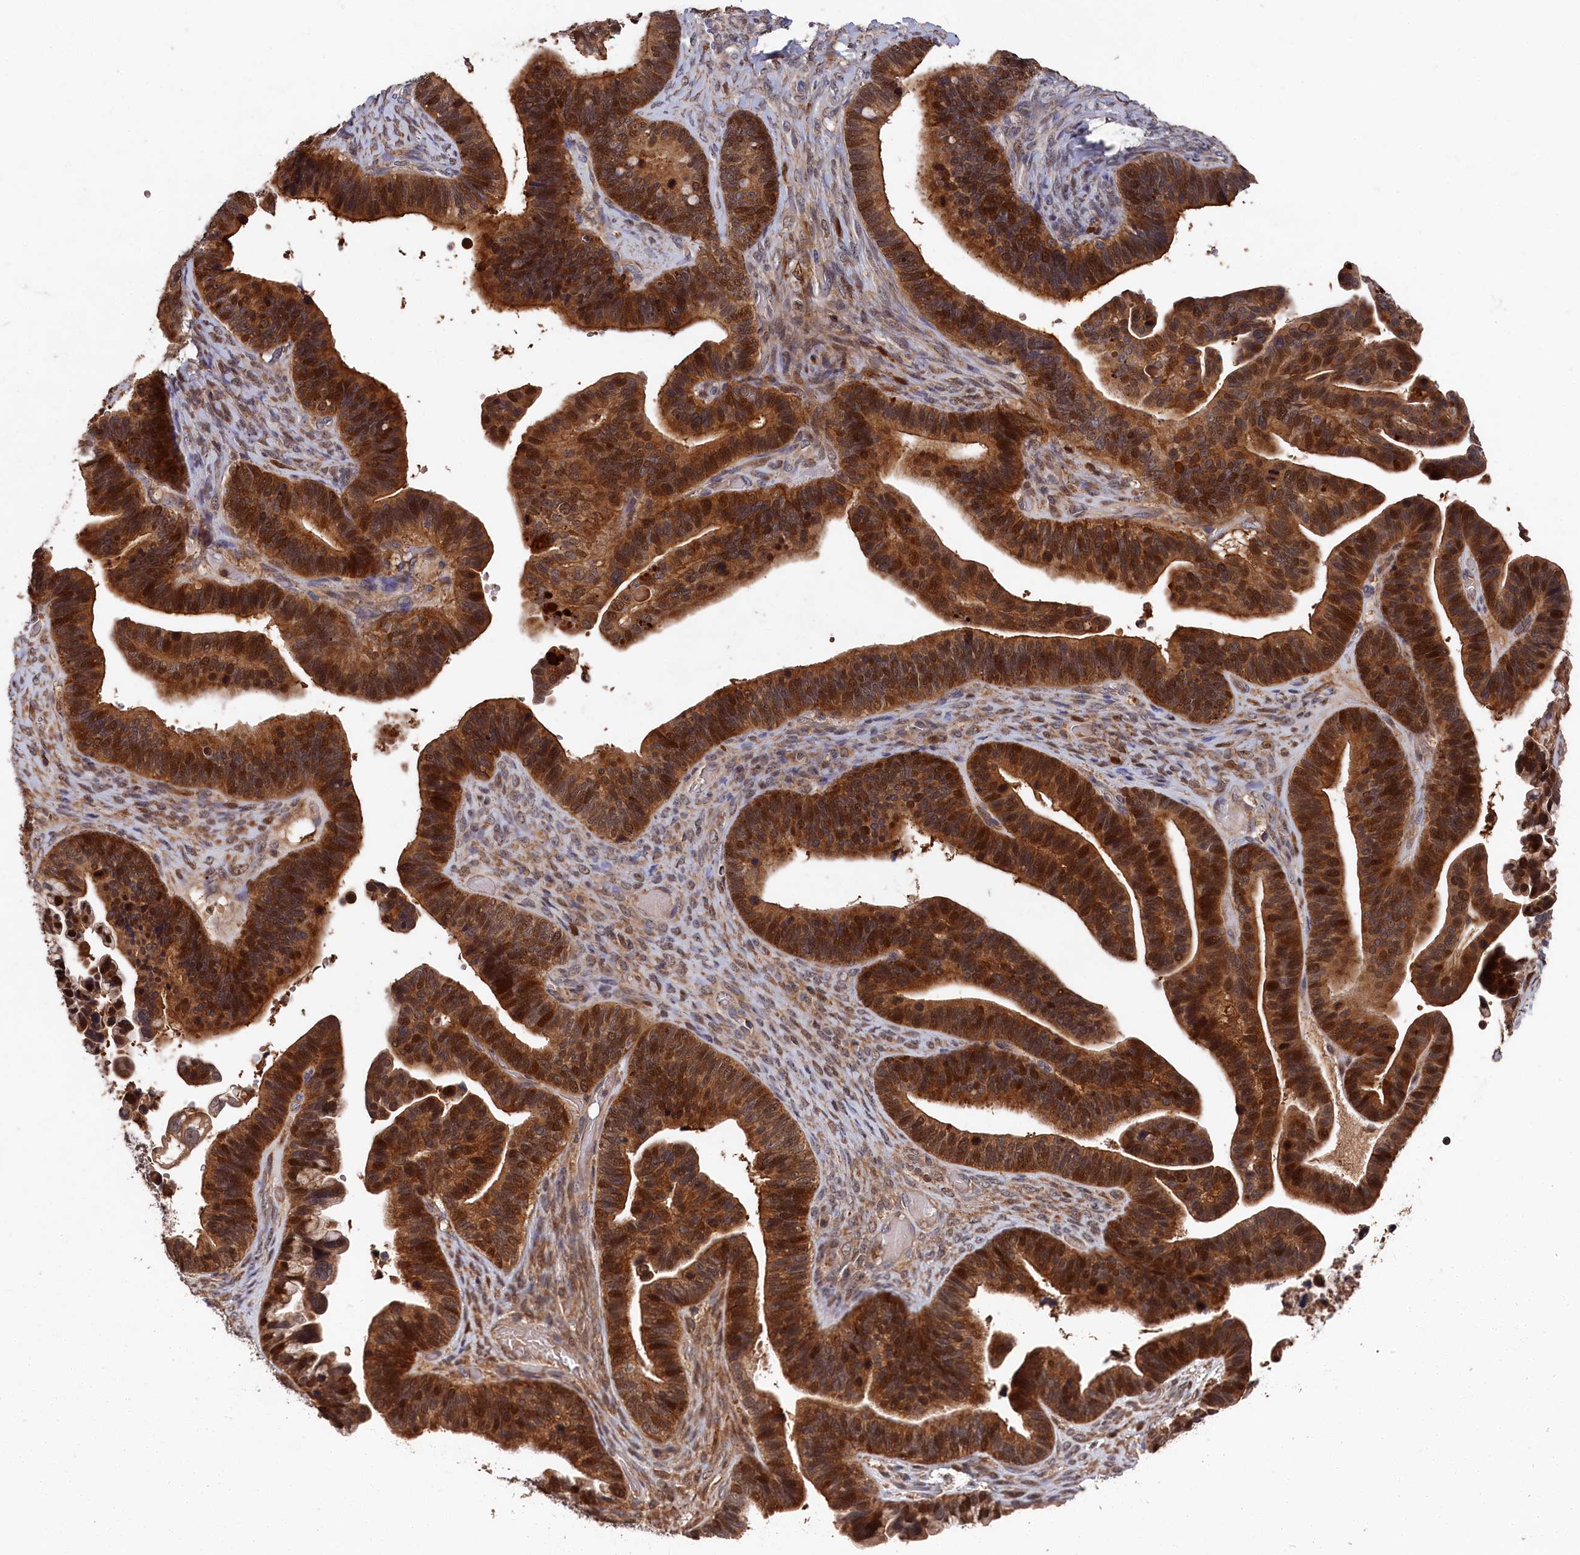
{"staining": {"intensity": "strong", "quantity": ">75%", "location": "cytoplasmic/membranous,nuclear"}, "tissue": "ovarian cancer", "cell_type": "Tumor cells", "image_type": "cancer", "snomed": [{"axis": "morphology", "description": "Cystadenocarcinoma, serous, NOS"}, {"axis": "topography", "description": "Ovary"}], "caption": "Immunohistochemical staining of serous cystadenocarcinoma (ovarian) demonstrates high levels of strong cytoplasmic/membranous and nuclear protein positivity in about >75% of tumor cells.", "gene": "RMI2", "patient": {"sex": "female", "age": 56}}